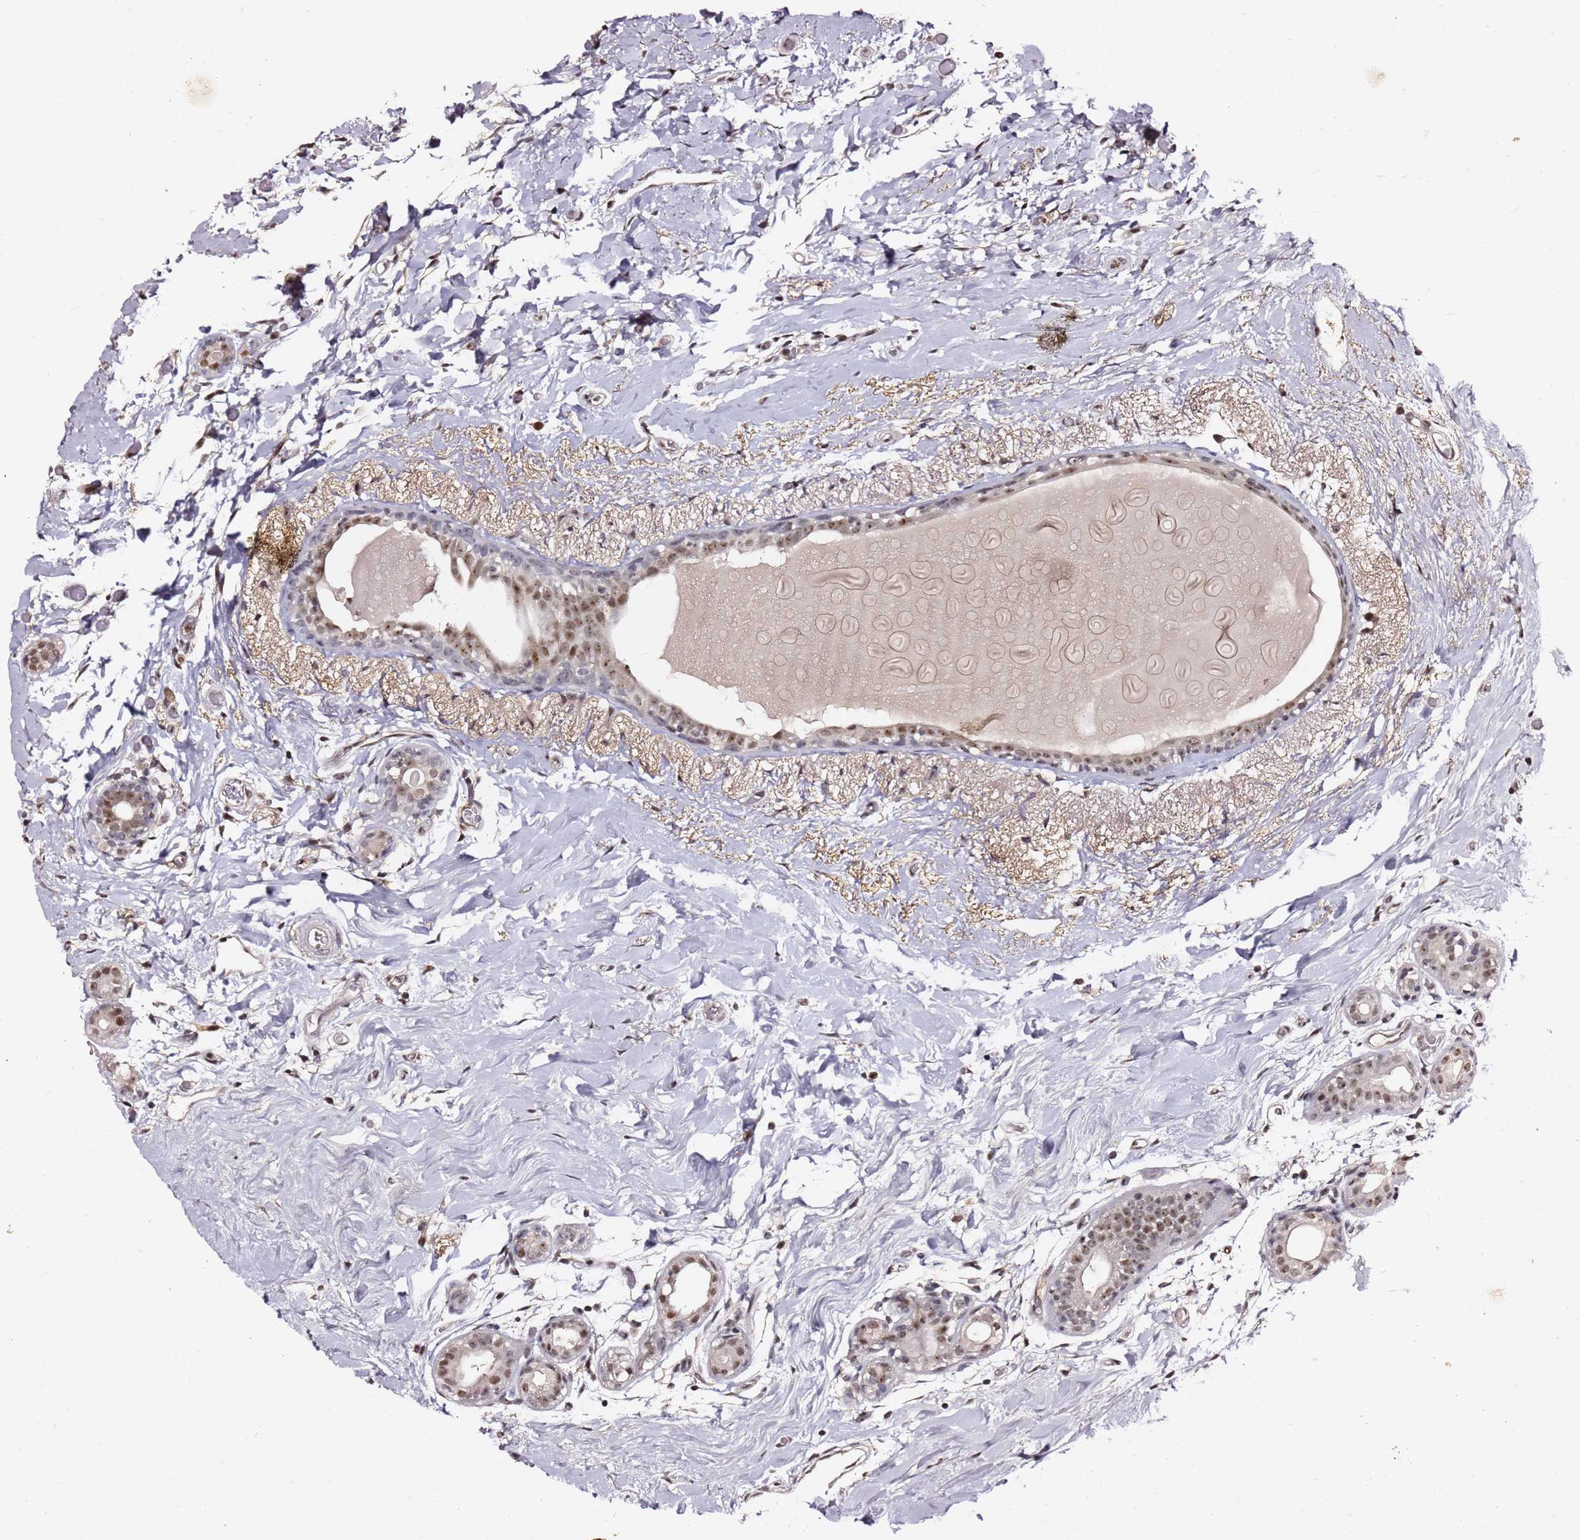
{"staining": {"intensity": "moderate", "quantity": ">75%", "location": "nuclear"}, "tissue": "breast cancer", "cell_type": "Tumor cells", "image_type": "cancer", "snomed": [{"axis": "morphology", "description": "Normal tissue, NOS"}, {"axis": "morphology", "description": "Duct carcinoma"}, {"axis": "topography", "description": "Breast"}], "caption": "Immunohistochemistry (DAB (3,3'-diaminobenzidine)) staining of intraductal carcinoma (breast) shows moderate nuclear protein expression in approximately >75% of tumor cells. Using DAB (brown) and hematoxylin (blue) stains, captured at high magnification using brightfield microscopy.", "gene": "FCF1", "patient": {"sex": "female", "age": 62}}